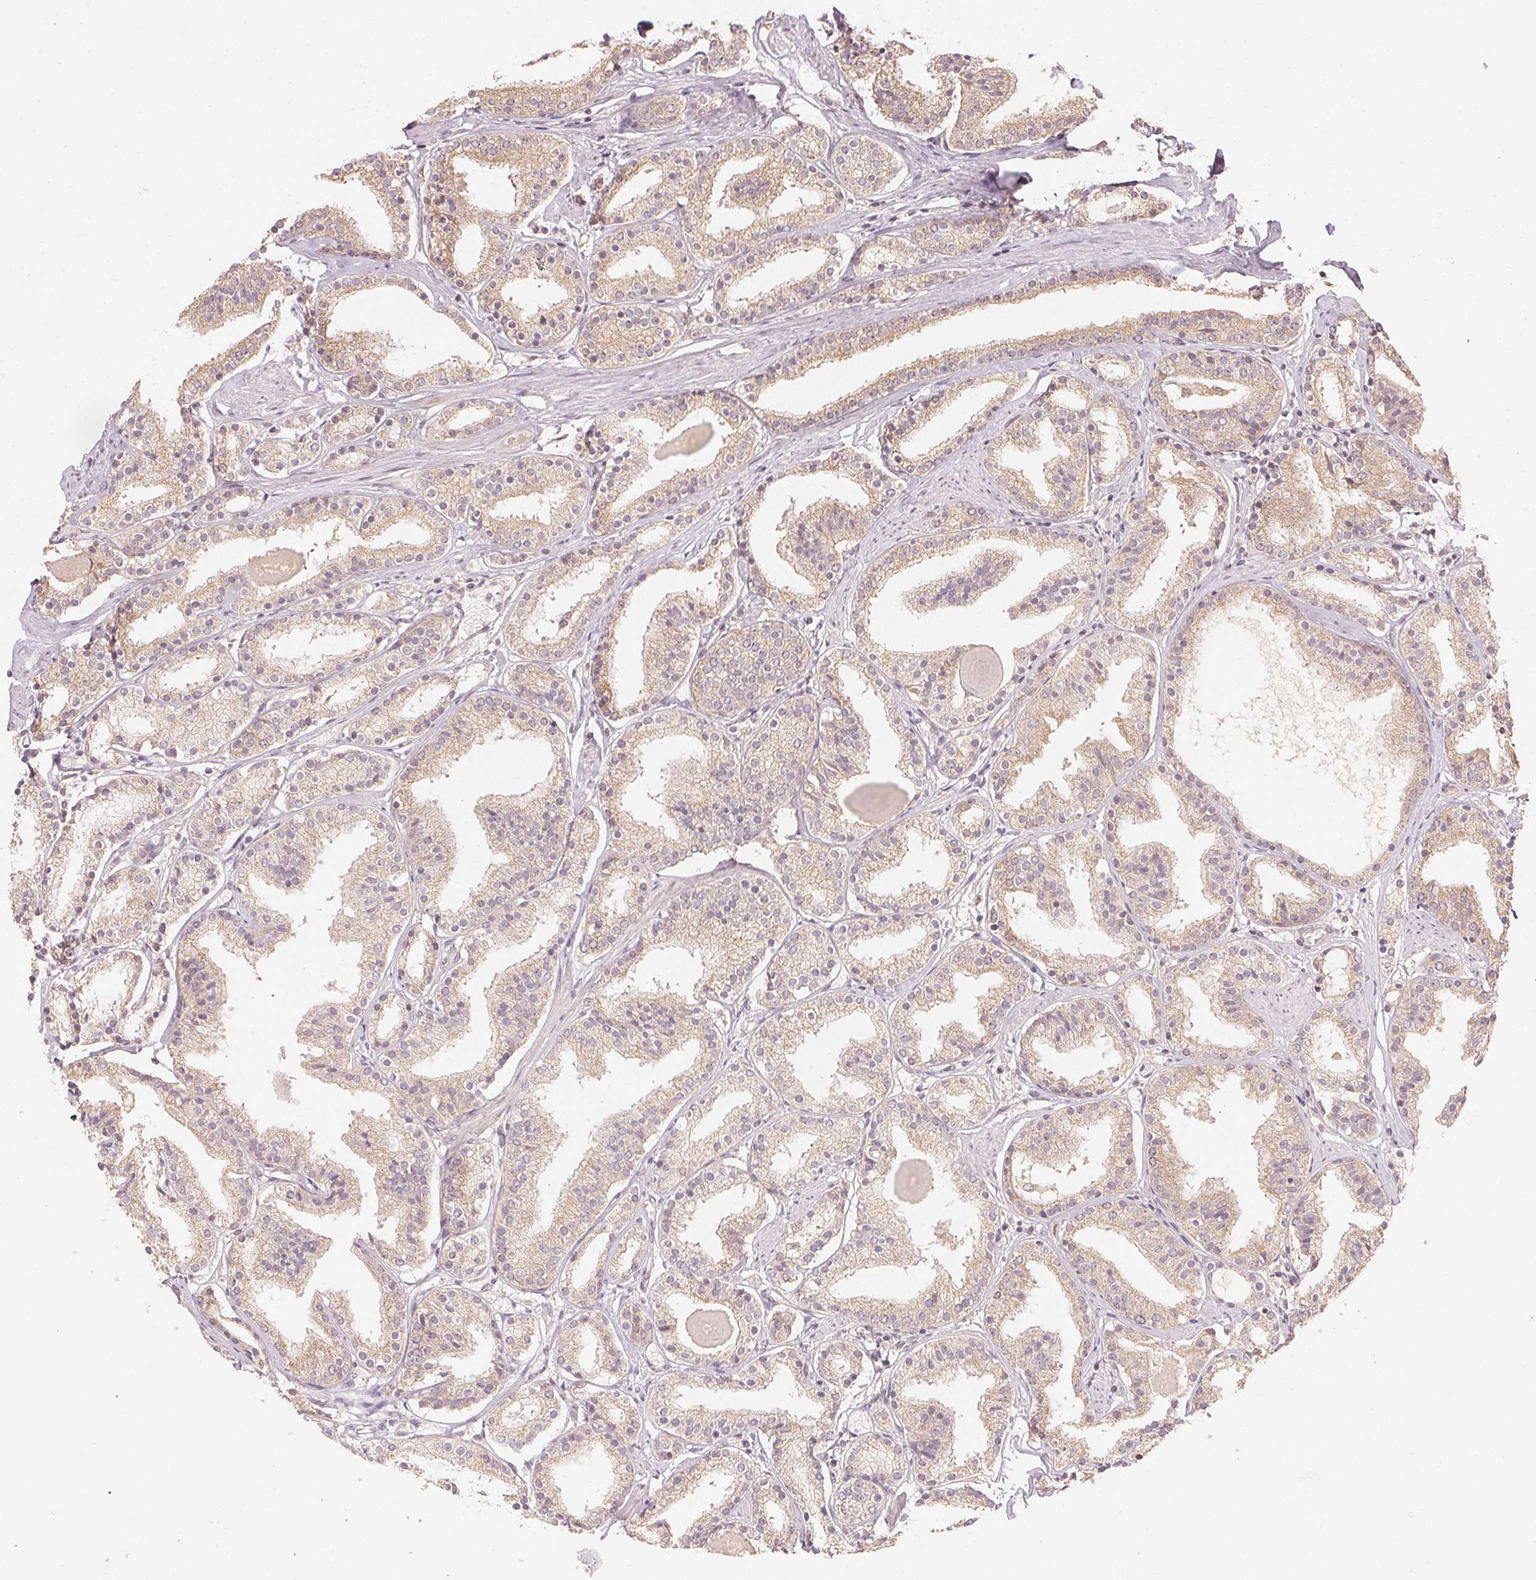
{"staining": {"intensity": "weak", "quantity": "25%-75%", "location": "cytoplasmic/membranous"}, "tissue": "prostate cancer", "cell_type": "Tumor cells", "image_type": "cancer", "snomed": [{"axis": "morphology", "description": "Adenocarcinoma, High grade"}, {"axis": "topography", "description": "Prostate"}], "caption": "About 25%-75% of tumor cells in prostate cancer demonstrate weak cytoplasmic/membranous protein expression as visualized by brown immunohistochemical staining.", "gene": "WDR54", "patient": {"sex": "male", "age": 63}}